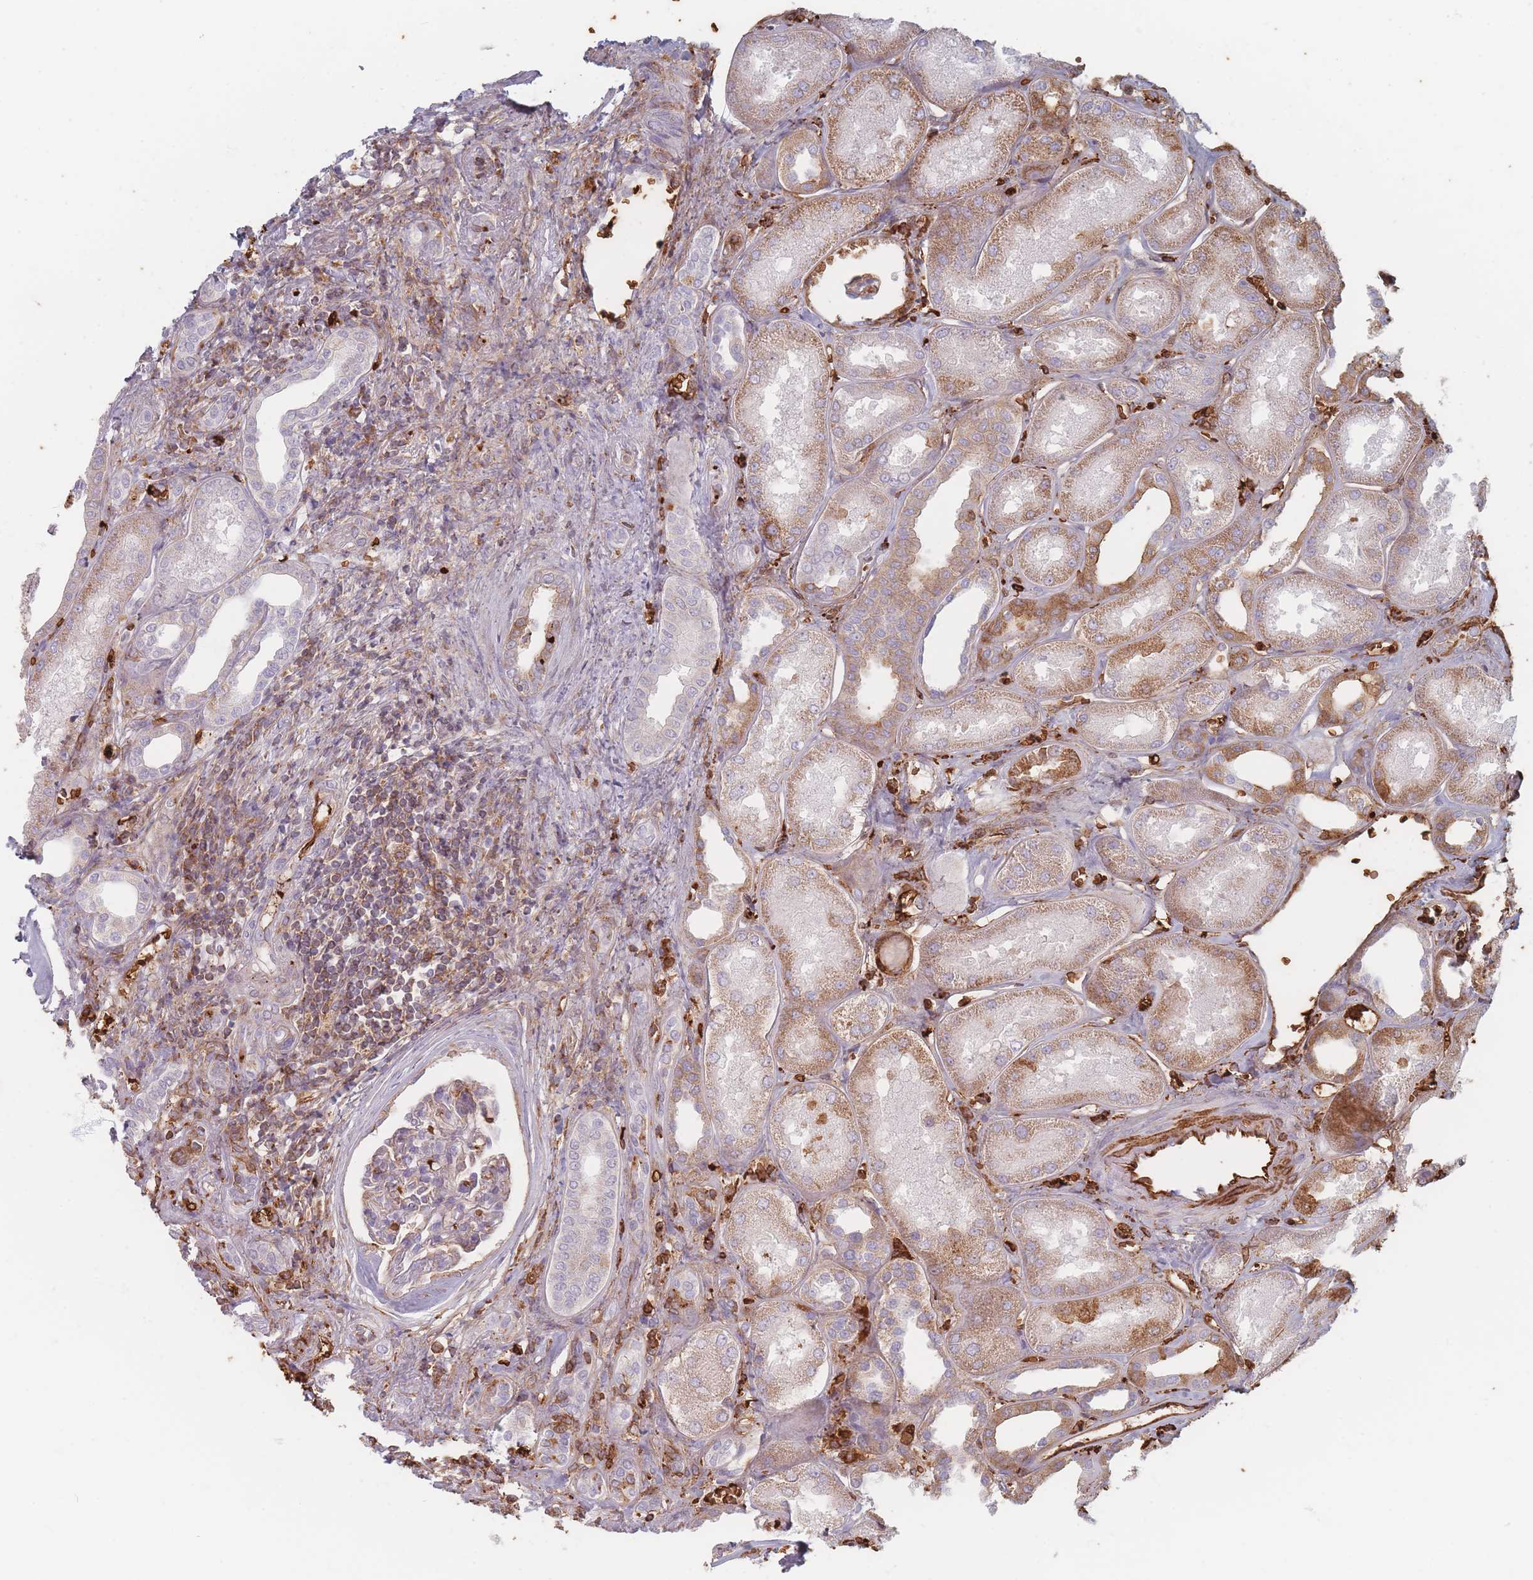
{"staining": {"intensity": "negative", "quantity": "none", "location": "none"}, "tissue": "kidney", "cell_type": "Cells in glomeruli", "image_type": "normal", "snomed": [{"axis": "morphology", "description": "Normal tissue, NOS"}, {"axis": "morphology", "description": "Adenocarcinoma, NOS"}, {"axis": "topography", "description": "Kidney"}], "caption": "Immunohistochemistry photomicrograph of normal kidney: kidney stained with DAB shows no significant protein staining in cells in glomeruli. The staining was performed using DAB to visualize the protein expression in brown, while the nuclei were stained in blue with hematoxylin (Magnification: 20x).", "gene": "SLC2A6", "patient": {"sex": "female", "age": 68}}